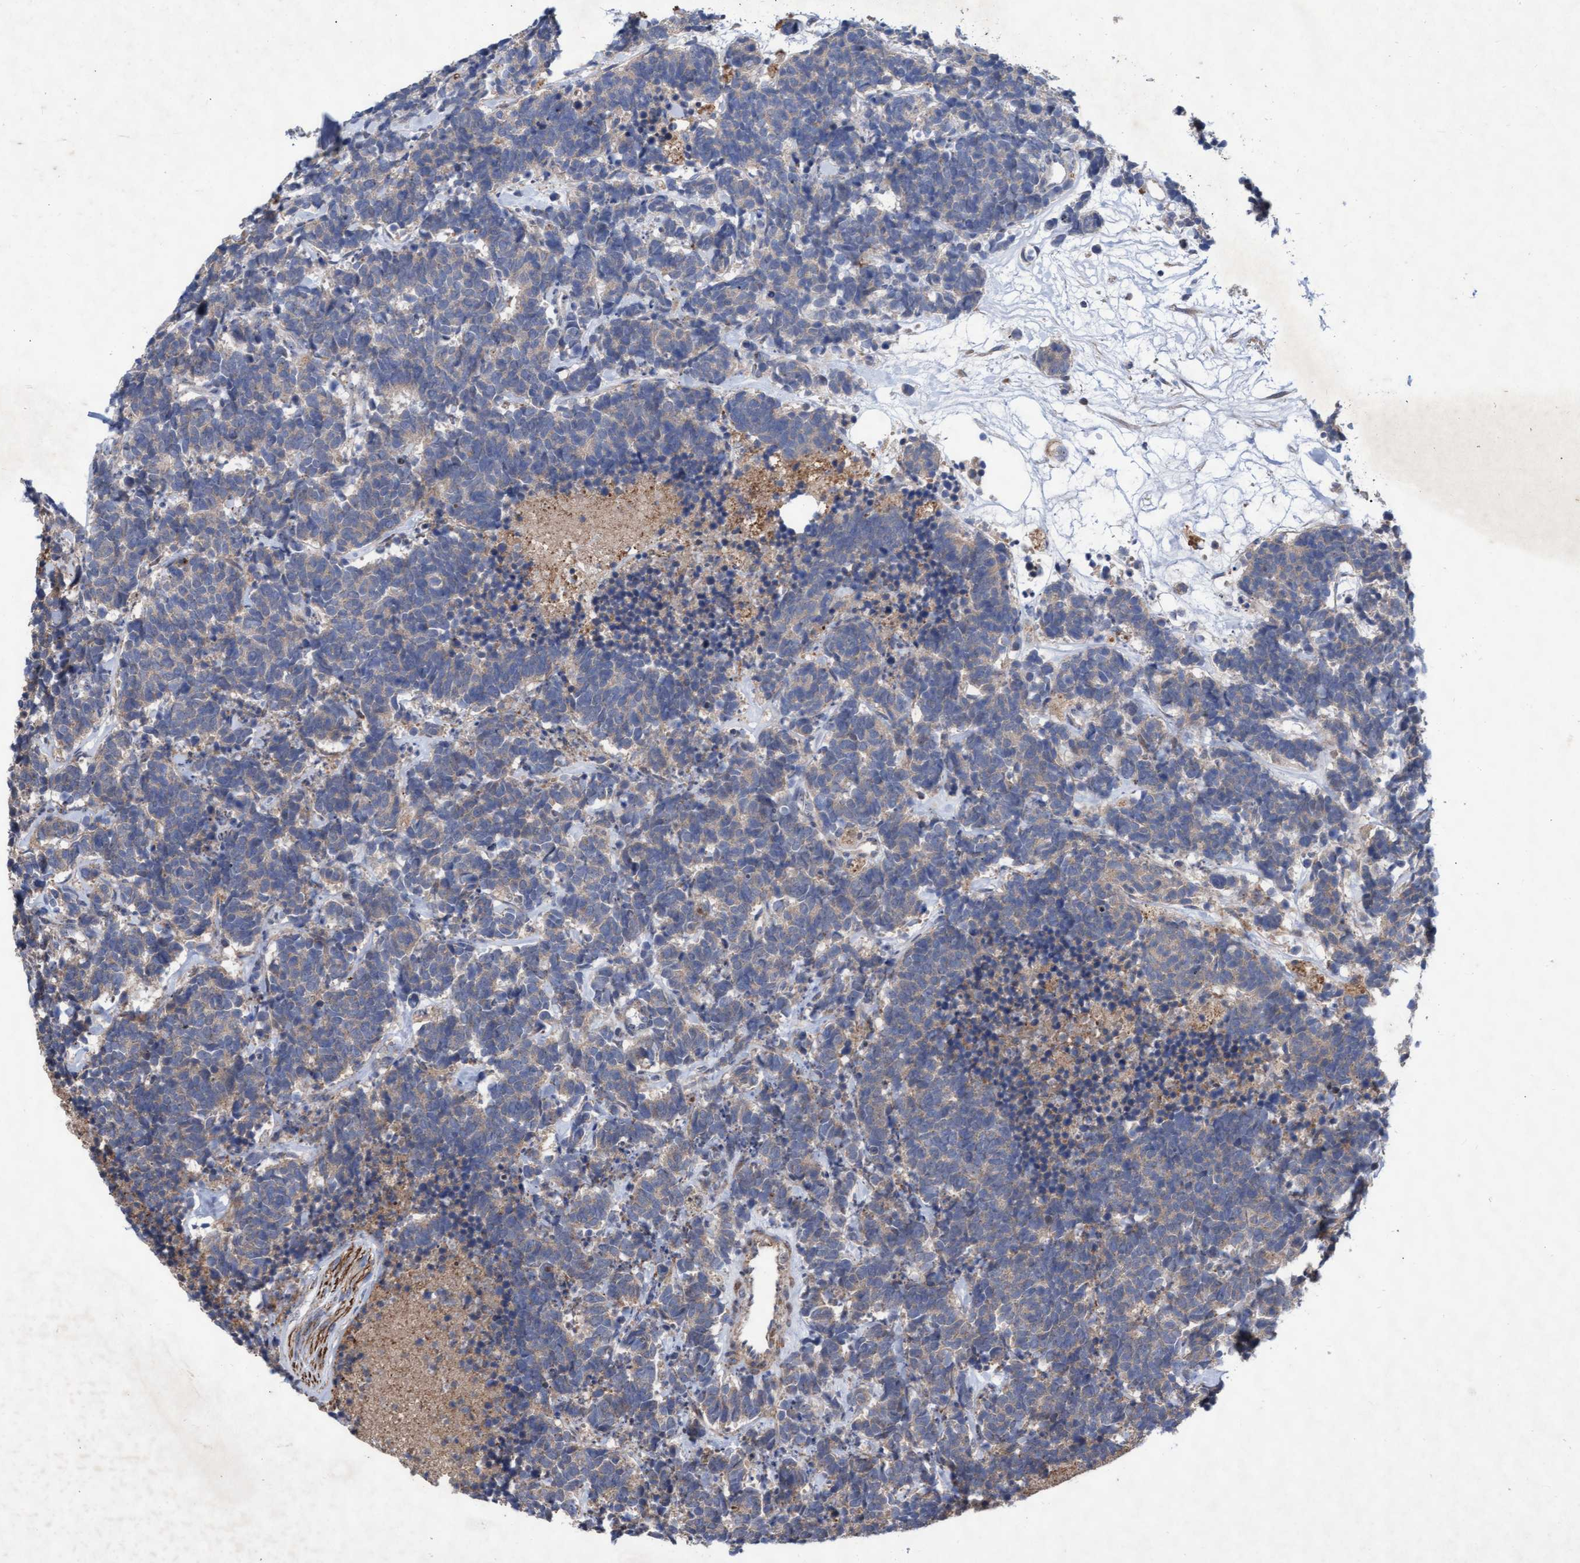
{"staining": {"intensity": "negative", "quantity": "none", "location": "none"}, "tissue": "carcinoid", "cell_type": "Tumor cells", "image_type": "cancer", "snomed": [{"axis": "morphology", "description": "Carcinoma, NOS"}, {"axis": "morphology", "description": "Carcinoid, malignant, NOS"}, {"axis": "topography", "description": "Urinary bladder"}], "caption": "There is no significant expression in tumor cells of carcinoid.", "gene": "ABCF2", "patient": {"sex": "male", "age": 57}}